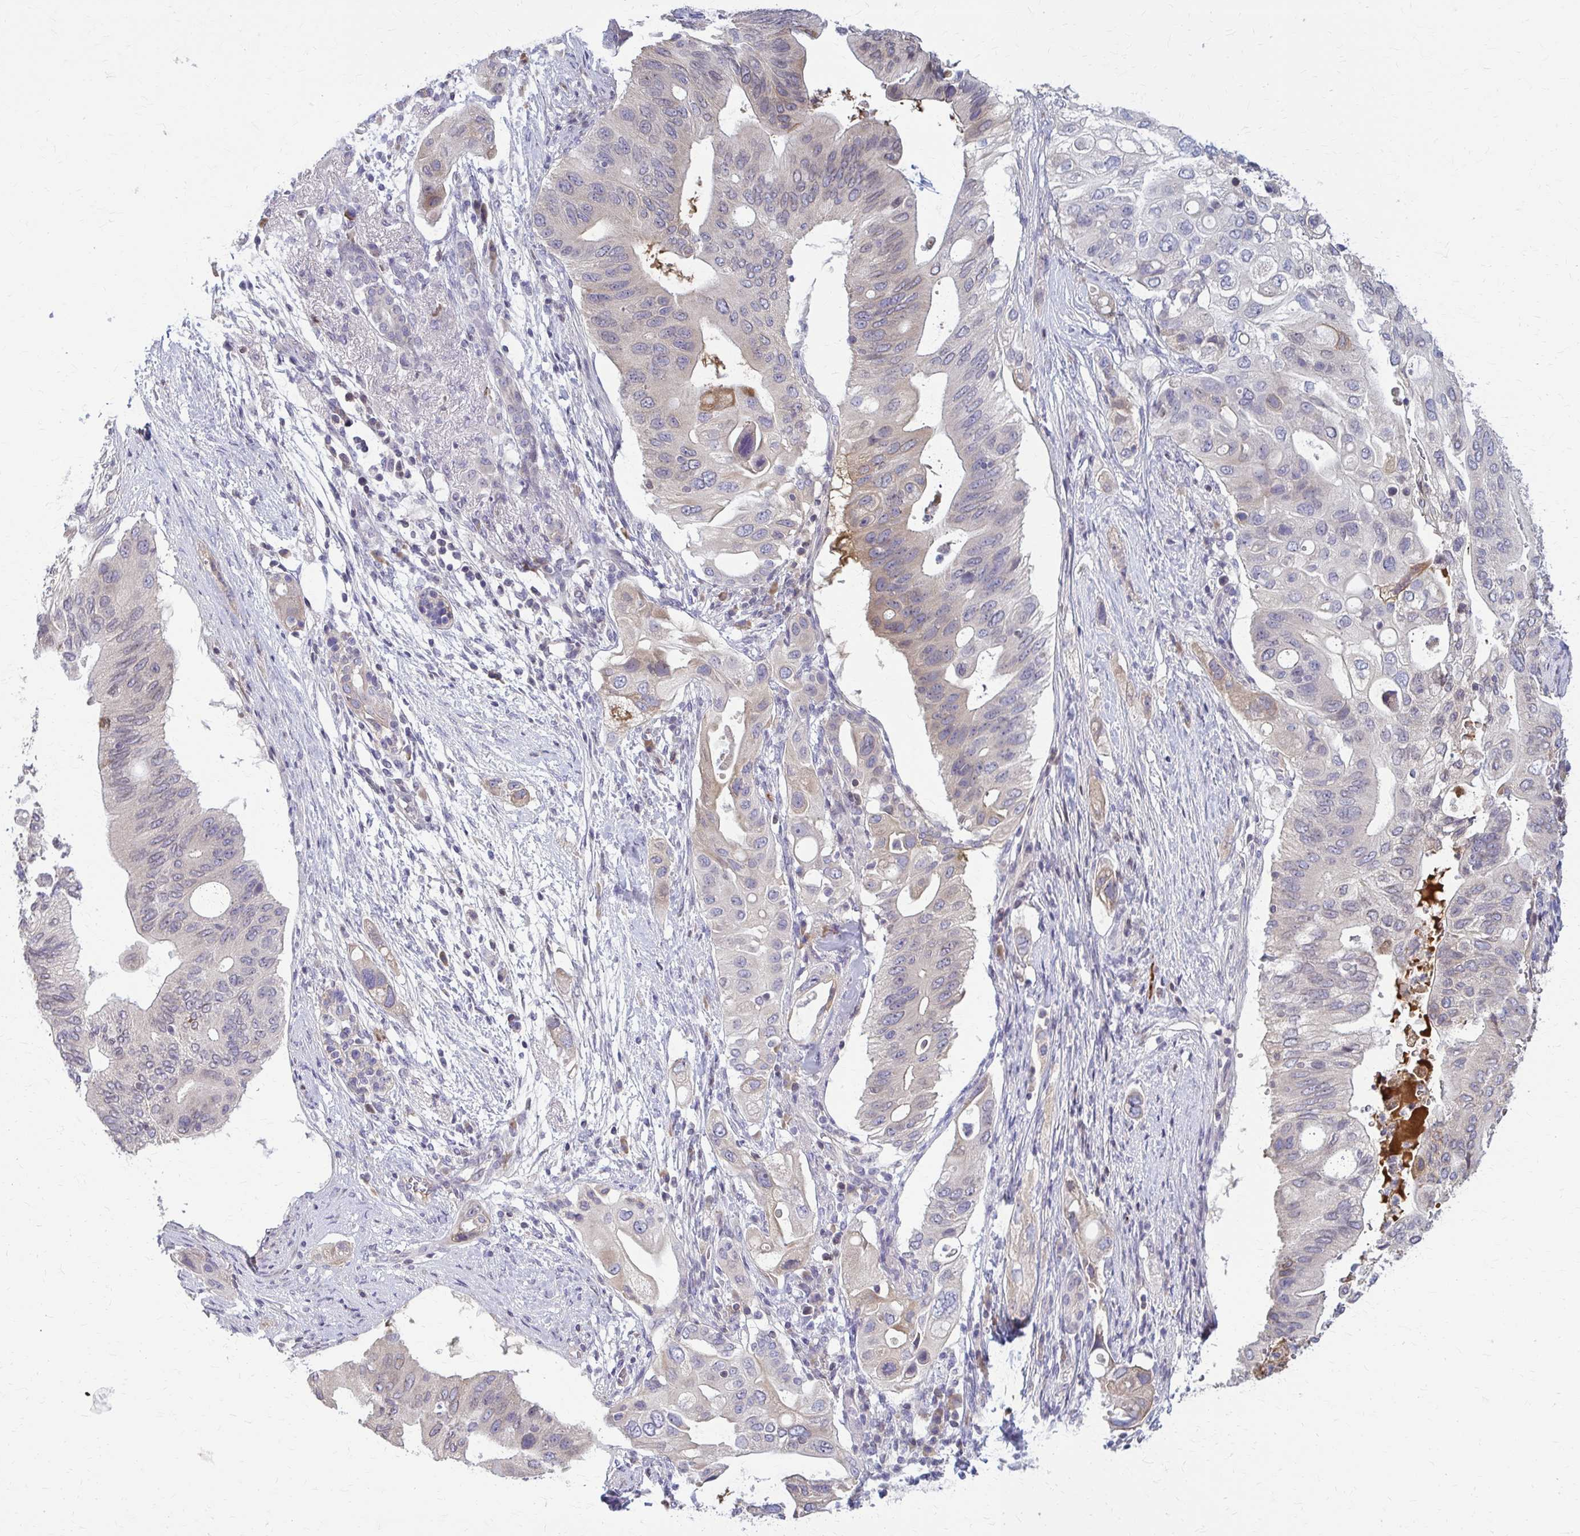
{"staining": {"intensity": "weak", "quantity": "<25%", "location": "cytoplasmic/membranous"}, "tissue": "pancreatic cancer", "cell_type": "Tumor cells", "image_type": "cancer", "snomed": [{"axis": "morphology", "description": "Adenocarcinoma, NOS"}, {"axis": "topography", "description": "Pancreas"}], "caption": "Immunohistochemistry (IHC) histopathology image of neoplastic tissue: human pancreatic cancer stained with DAB (3,3'-diaminobenzidine) reveals no significant protein positivity in tumor cells.", "gene": "MCRIP2", "patient": {"sex": "female", "age": 72}}